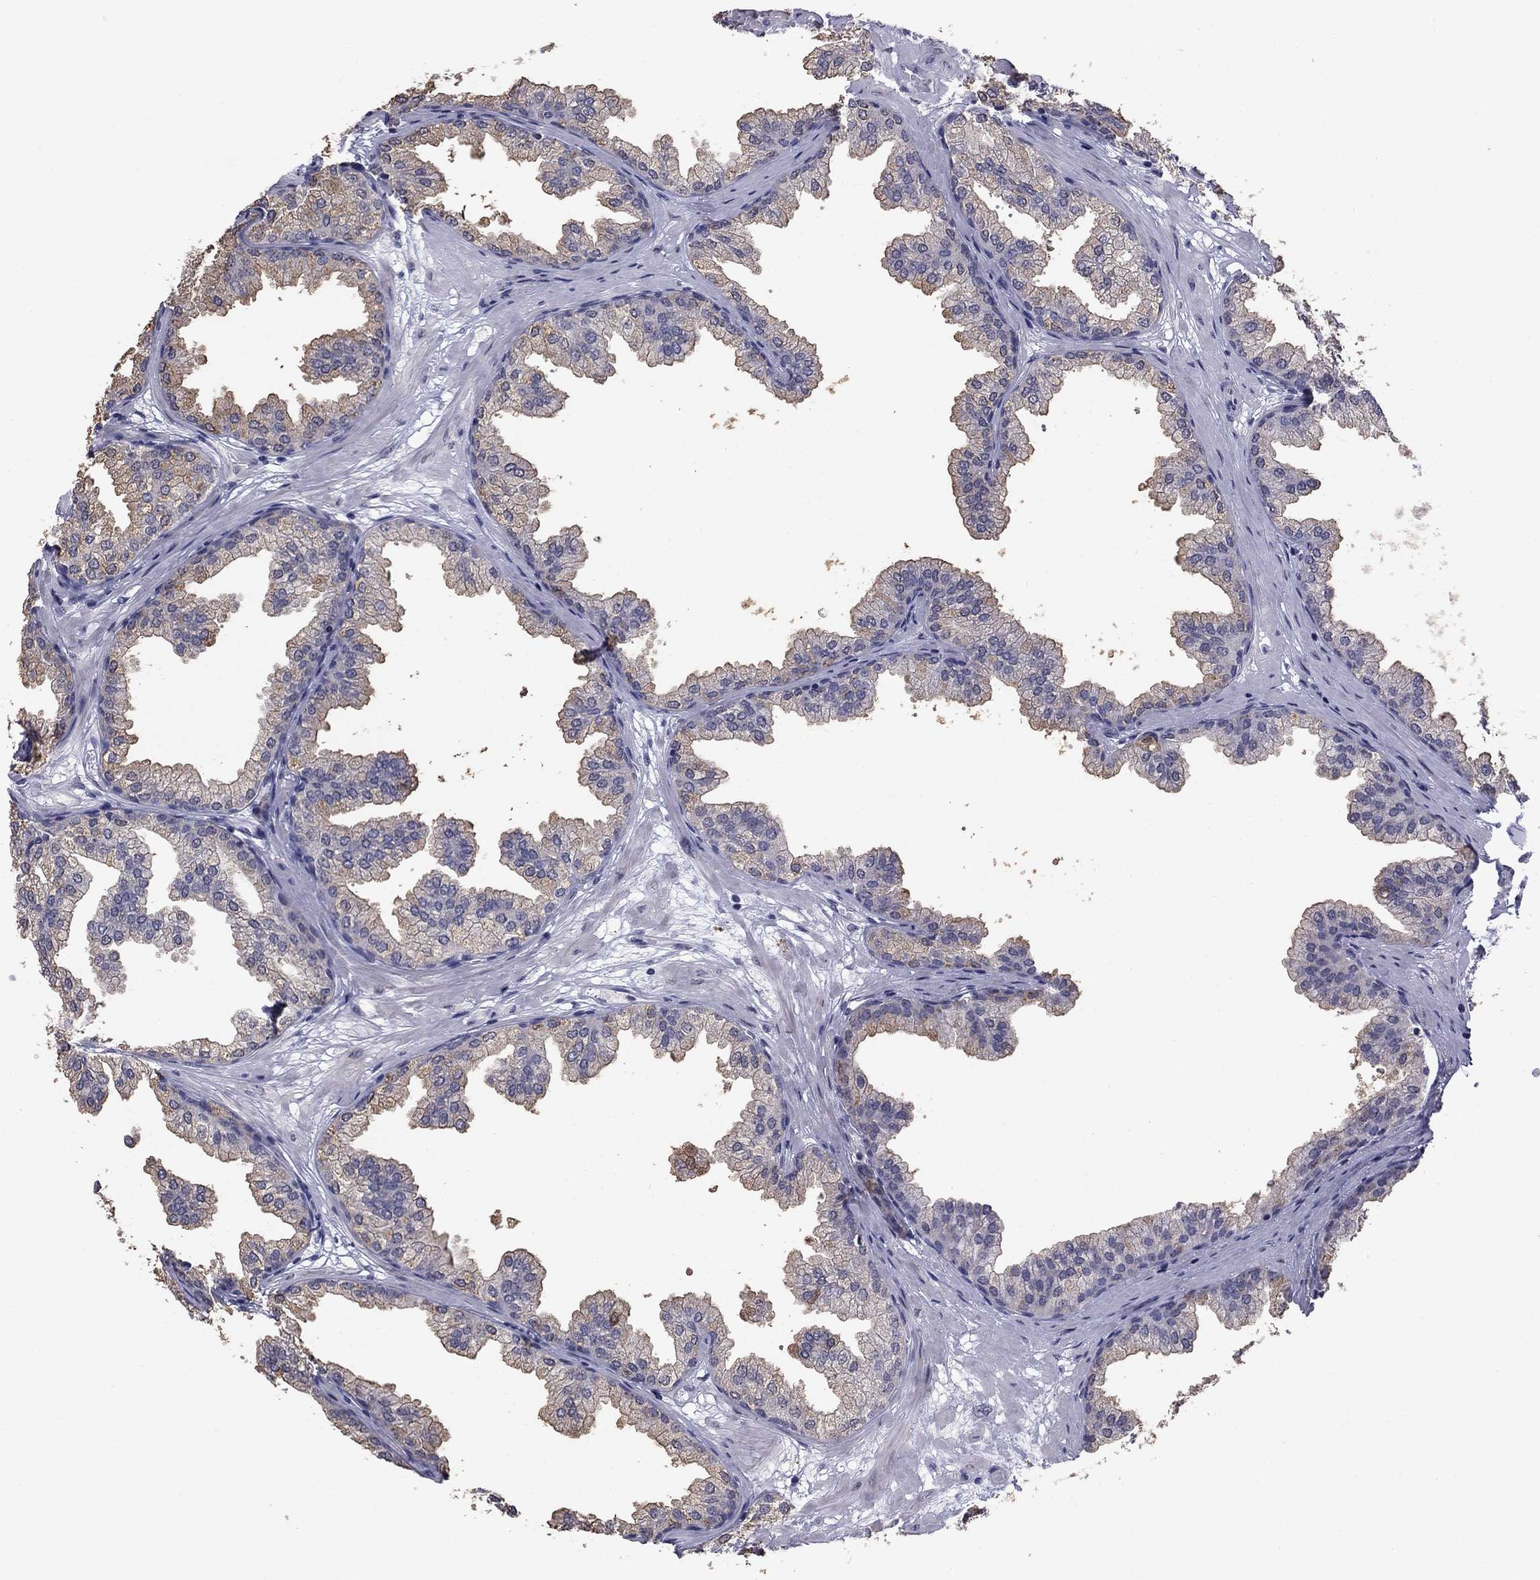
{"staining": {"intensity": "weak", "quantity": "25%-75%", "location": "cytoplasmic/membranous"}, "tissue": "prostate", "cell_type": "Glandular cells", "image_type": "normal", "snomed": [{"axis": "morphology", "description": "Normal tissue, NOS"}, {"axis": "topography", "description": "Prostate"}], "caption": "Weak cytoplasmic/membranous protein expression is appreciated in about 25%-75% of glandular cells in prostate.", "gene": "PRRT2", "patient": {"sex": "male", "age": 37}}